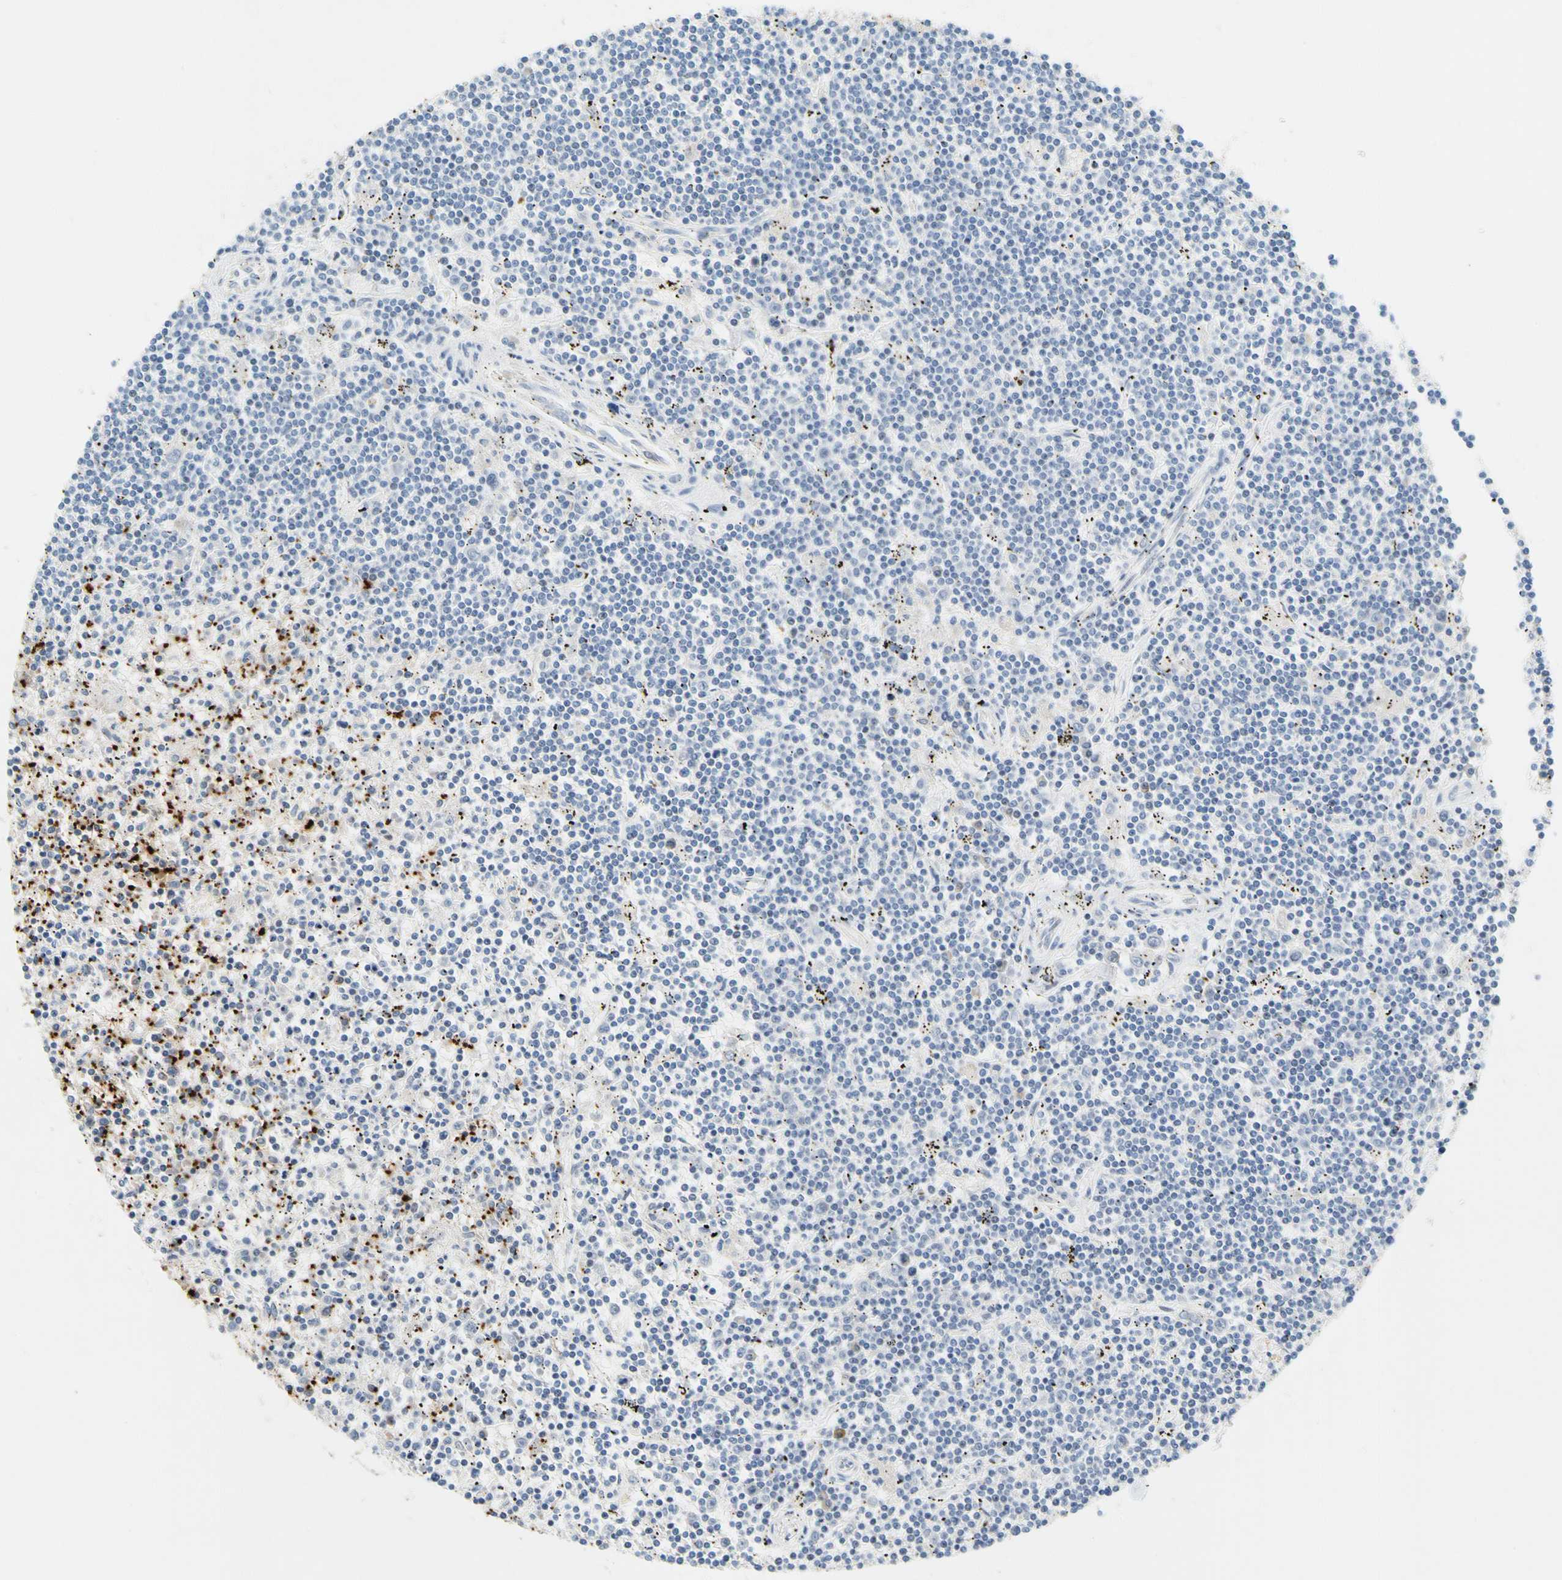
{"staining": {"intensity": "negative", "quantity": "none", "location": "none"}, "tissue": "lymphoma", "cell_type": "Tumor cells", "image_type": "cancer", "snomed": [{"axis": "morphology", "description": "Malignant lymphoma, non-Hodgkin's type, Low grade"}, {"axis": "topography", "description": "Spleen"}], "caption": "Lymphoma was stained to show a protein in brown. There is no significant staining in tumor cells.", "gene": "PPBP", "patient": {"sex": "male", "age": 76}}